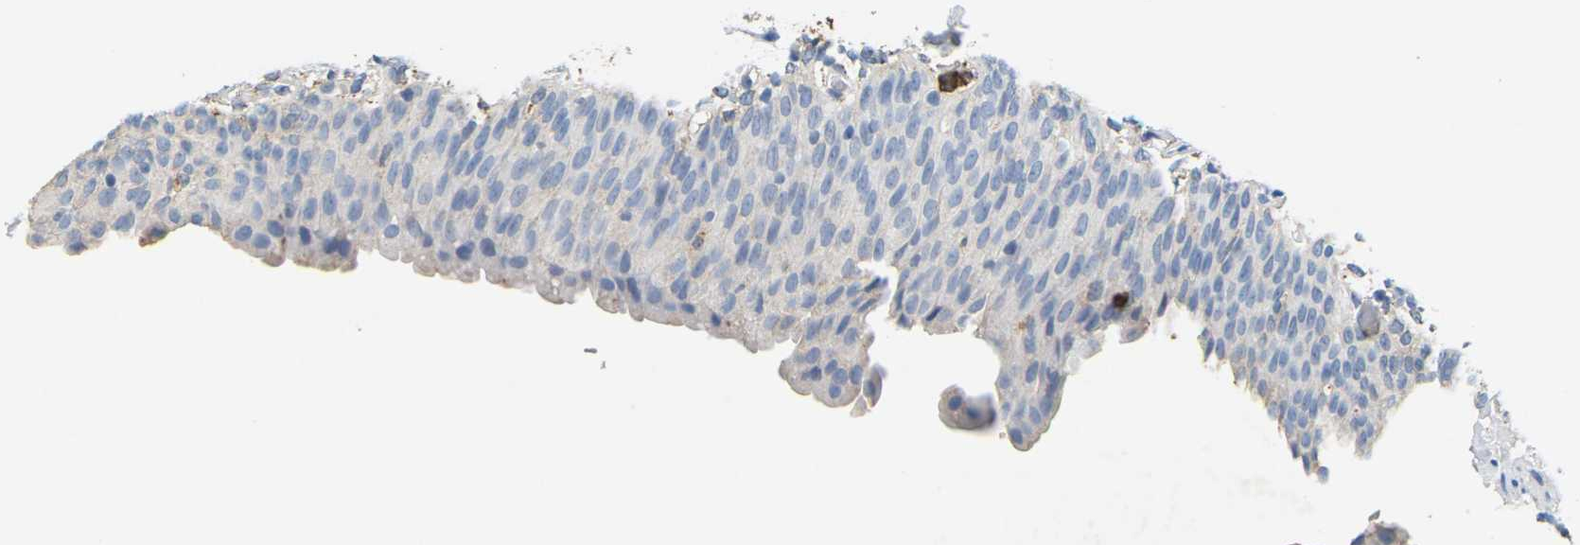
{"staining": {"intensity": "weak", "quantity": "<25%", "location": "cytoplasmic/membranous"}, "tissue": "urinary bladder", "cell_type": "Urothelial cells", "image_type": "normal", "snomed": [{"axis": "morphology", "description": "Normal tissue, NOS"}, {"axis": "topography", "description": "Urinary bladder"}], "caption": "This is a histopathology image of immunohistochemistry staining of unremarkable urinary bladder, which shows no staining in urothelial cells. (Brightfield microscopy of DAB immunohistochemistry at high magnification).", "gene": "ADM", "patient": {"sex": "female", "age": 79}}